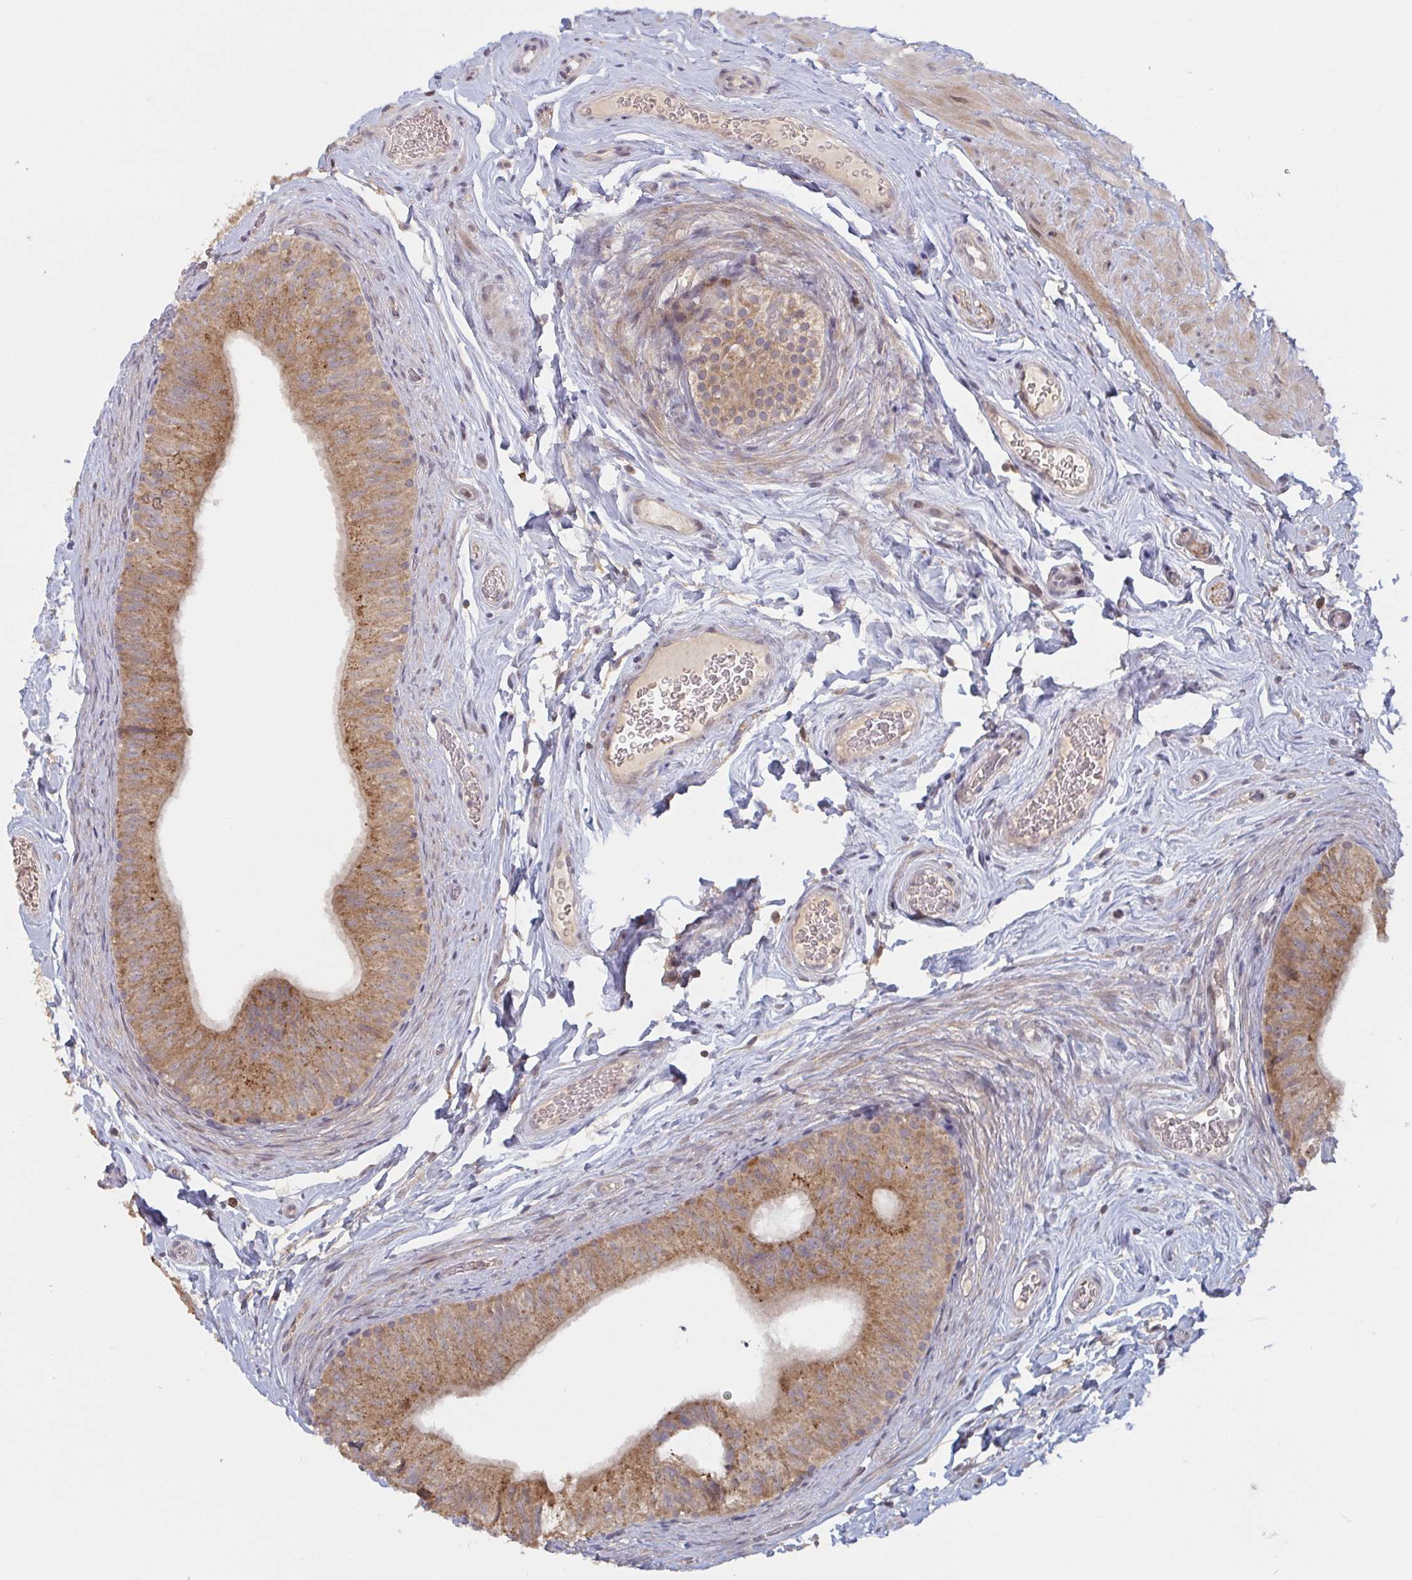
{"staining": {"intensity": "strong", "quantity": ">75%", "location": "cytoplasmic/membranous"}, "tissue": "epididymis", "cell_type": "Glandular cells", "image_type": "normal", "snomed": [{"axis": "morphology", "description": "Normal tissue, NOS"}, {"axis": "topography", "description": "Epididymis, spermatic cord, NOS"}, {"axis": "topography", "description": "Epididymis"}], "caption": "Epididymis stained with a brown dye exhibits strong cytoplasmic/membranous positive expression in approximately >75% of glandular cells.", "gene": "DCST1", "patient": {"sex": "male", "age": 31}}